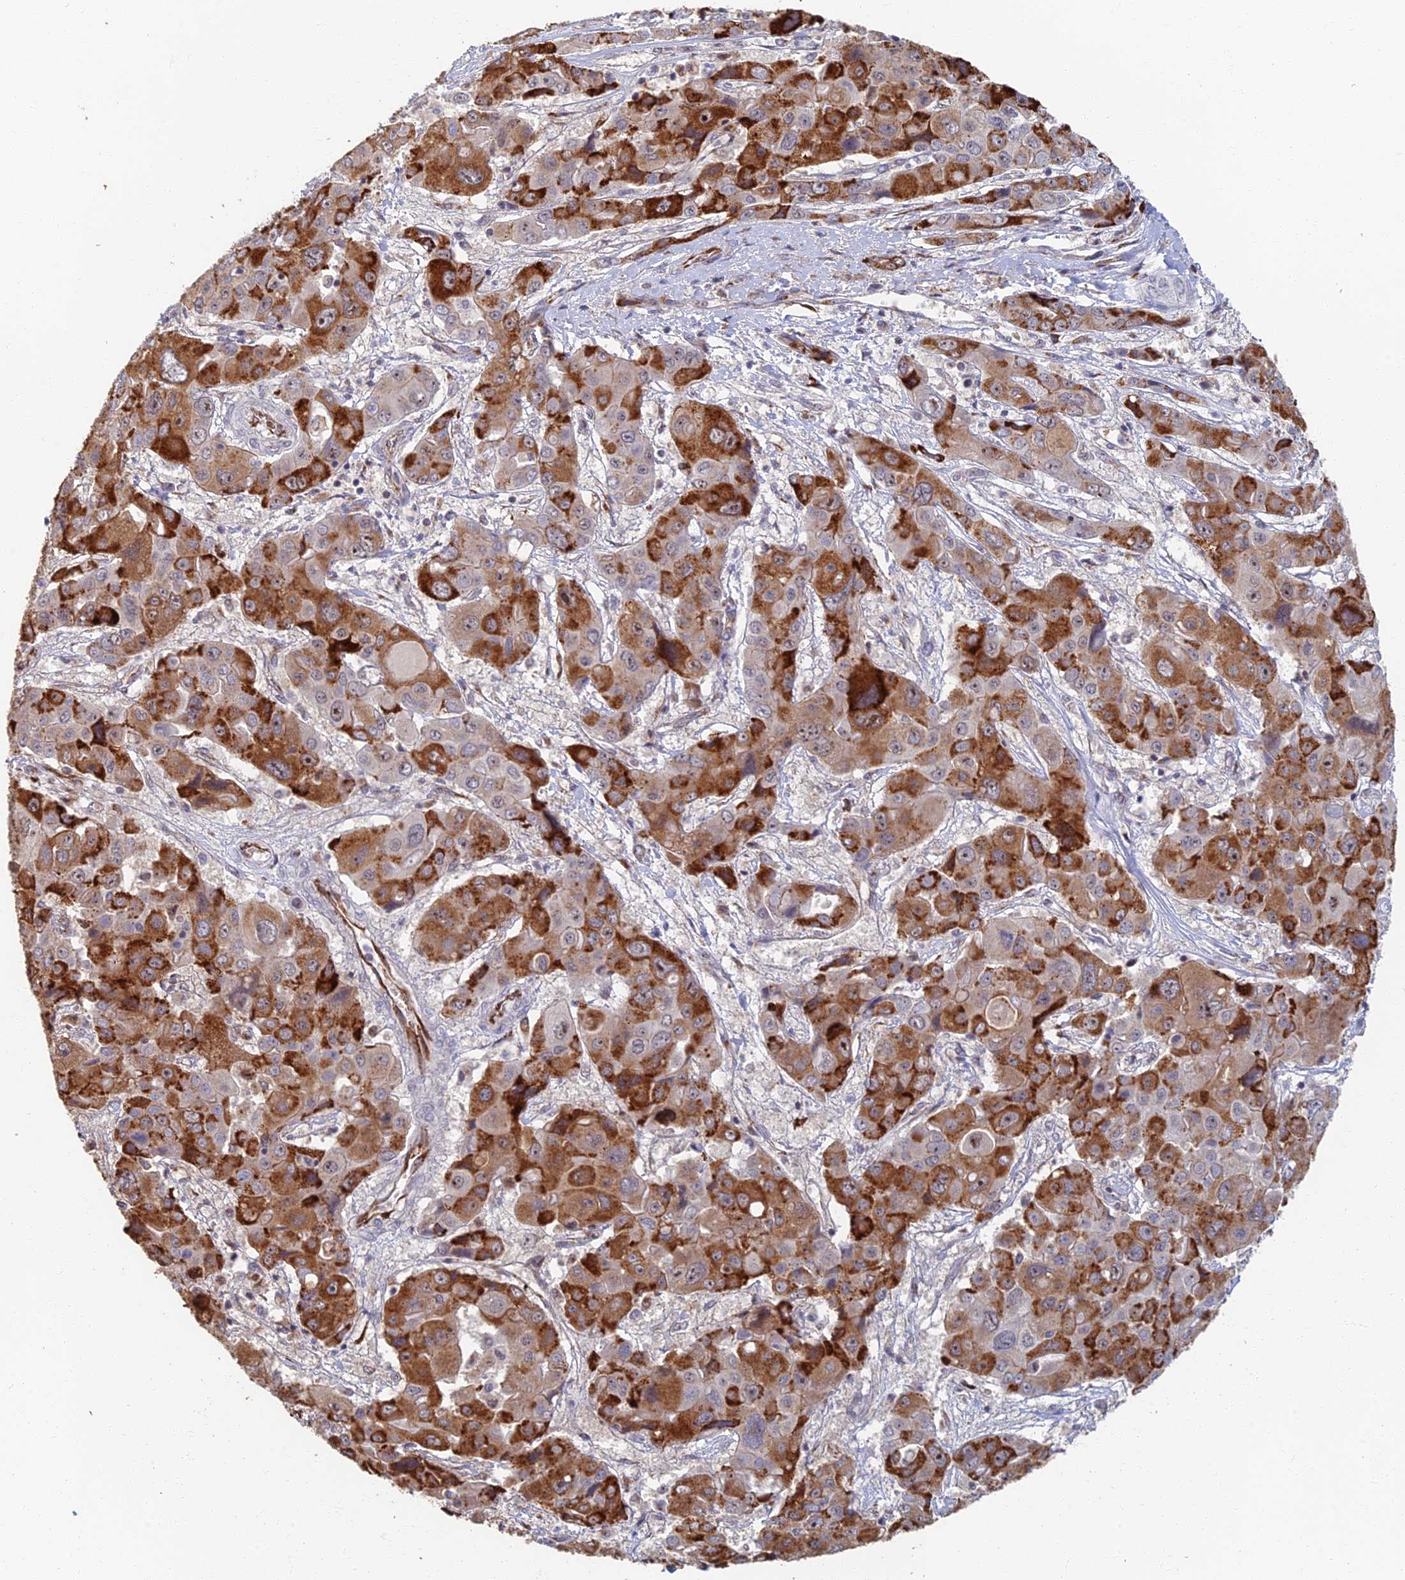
{"staining": {"intensity": "strong", "quantity": "25%-75%", "location": "cytoplasmic/membranous"}, "tissue": "liver cancer", "cell_type": "Tumor cells", "image_type": "cancer", "snomed": [{"axis": "morphology", "description": "Cholangiocarcinoma"}, {"axis": "topography", "description": "Liver"}], "caption": "Immunohistochemistry image of liver cancer (cholangiocarcinoma) stained for a protein (brown), which demonstrates high levels of strong cytoplasmic/membranous positivity in about 25%-75% of tumor cells.", "gene": "GPATCH1", "patient": {"sex": "male", "age": 67}}